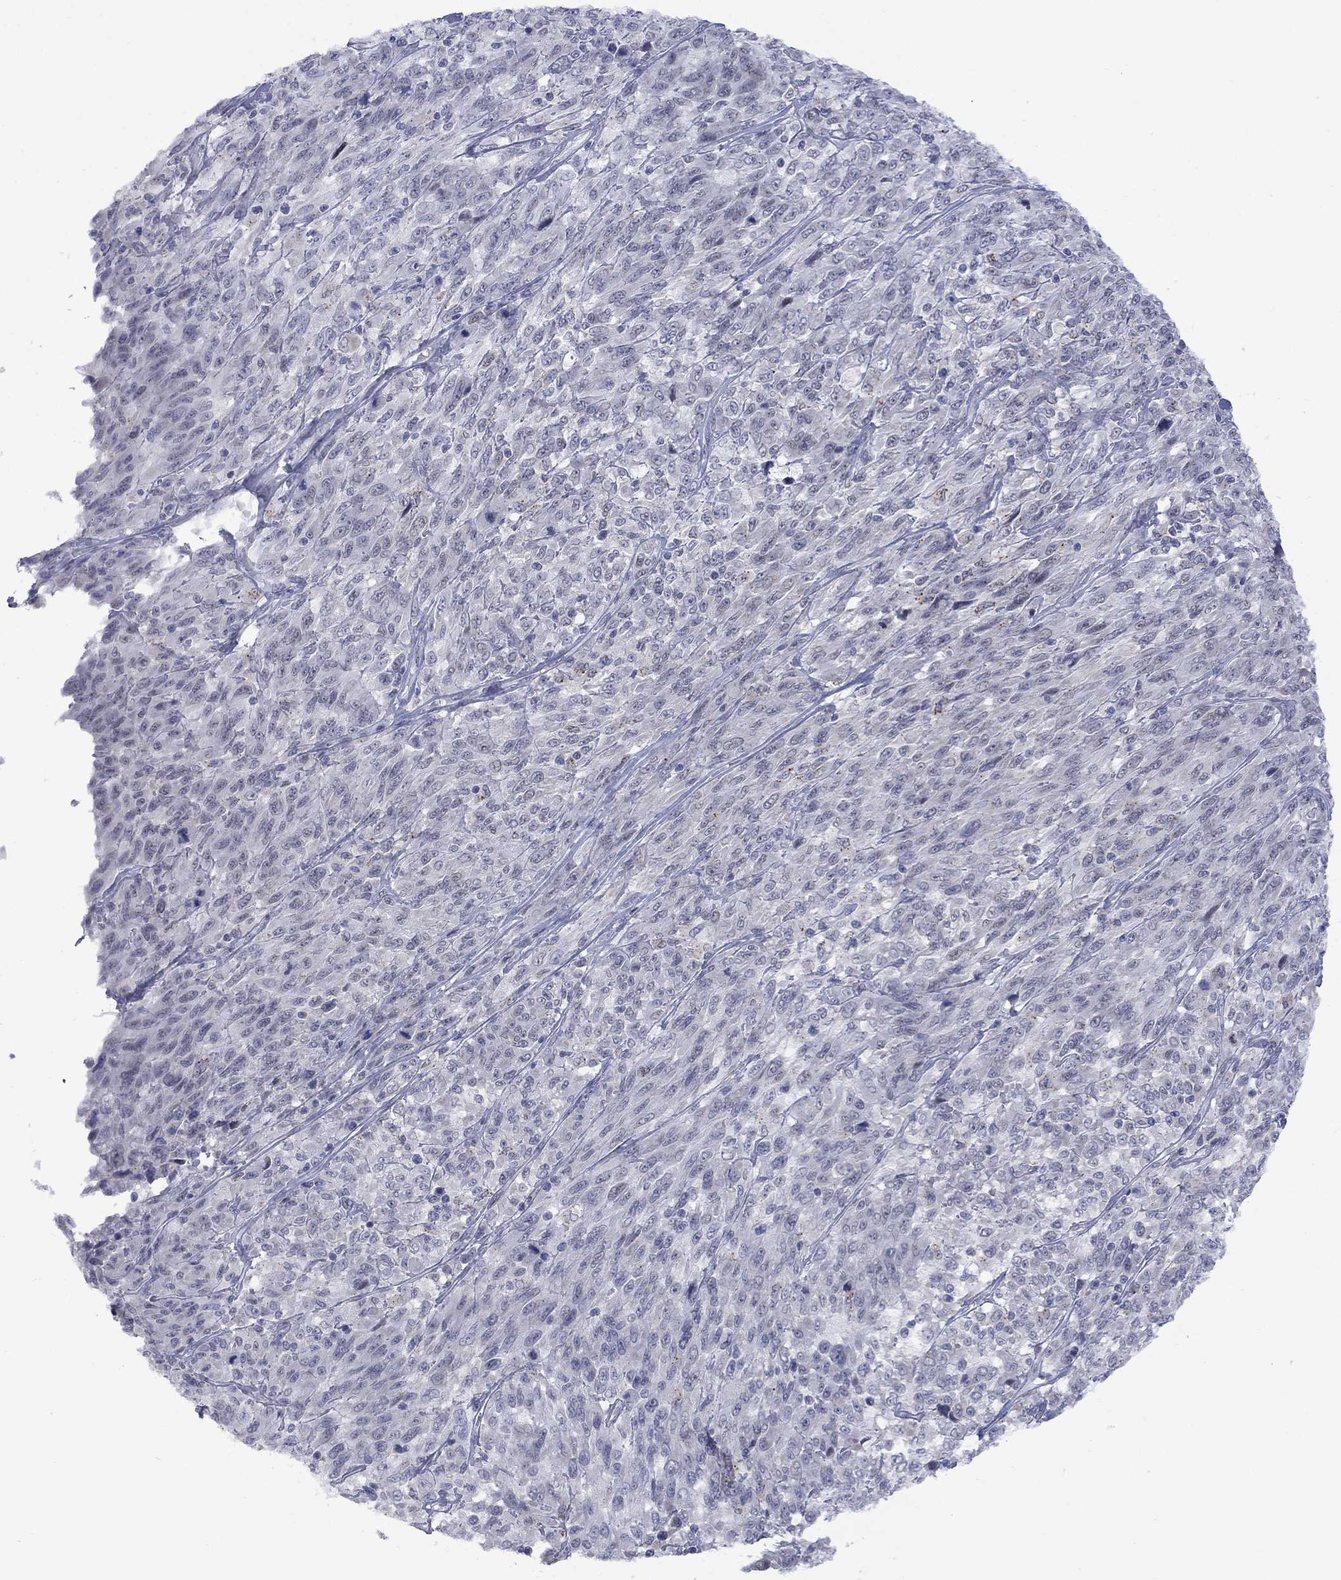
{"staining": {"intensity": "negative", "quantity": "none", "location": "none"}, "tissue": "melanoma", "cell_type": "Tumor cells", "image_type": "cancer", "snomed": [{"axis": "morphology", "description": "Malignant melanoma, NOS"}, {"axis": "topography", "description": "Skin"}], "caption": "High power microscopy histopathology image of an immunohistochemistry (IHC) micrograph of melanoma, revealing no significant staining in tumor cells.", "gene": "KCNJ16", "patient": {"sex": "female", "age": 91}}